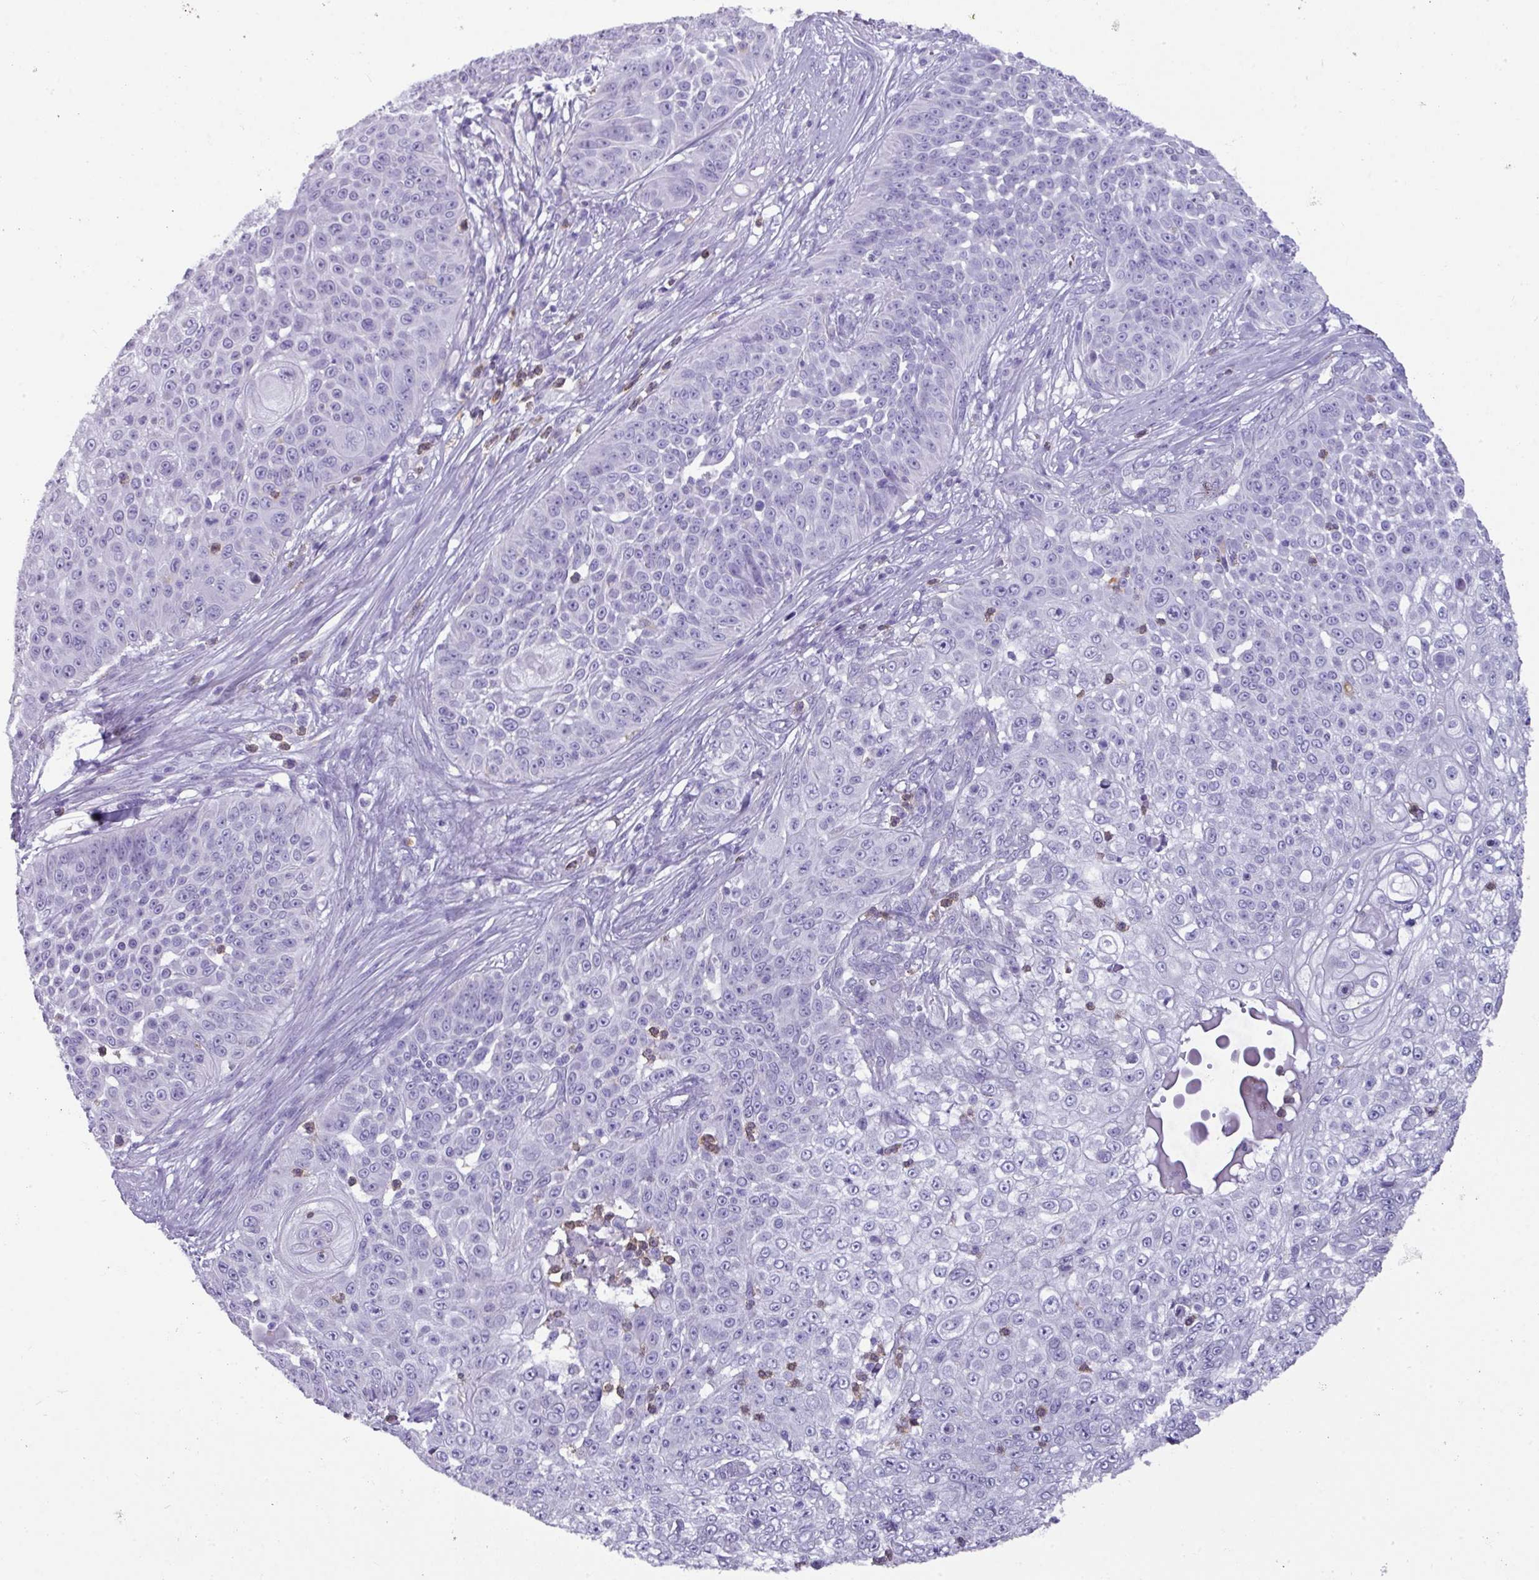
{"staining": {"intensity": "negative", "quantity": "none", "location": "none"}, "tissue": "skin cancer", "cell_type": "Tumor cells", "image_type": "cancer", "snomed": [{"axis": "morphology", "description": "Squamous cell carcinoma, NOS"}, {"axis": "topography", "description": "Skin"}], "caption": "A photomicrograph of skin cancer (squamous cell carcinoma) stained for a protein reveals no brown staining in tumor cells. Nuclei are stained in blue.", "gene": "ZNF524", "patient": {"sex": "male", "age": 24}}